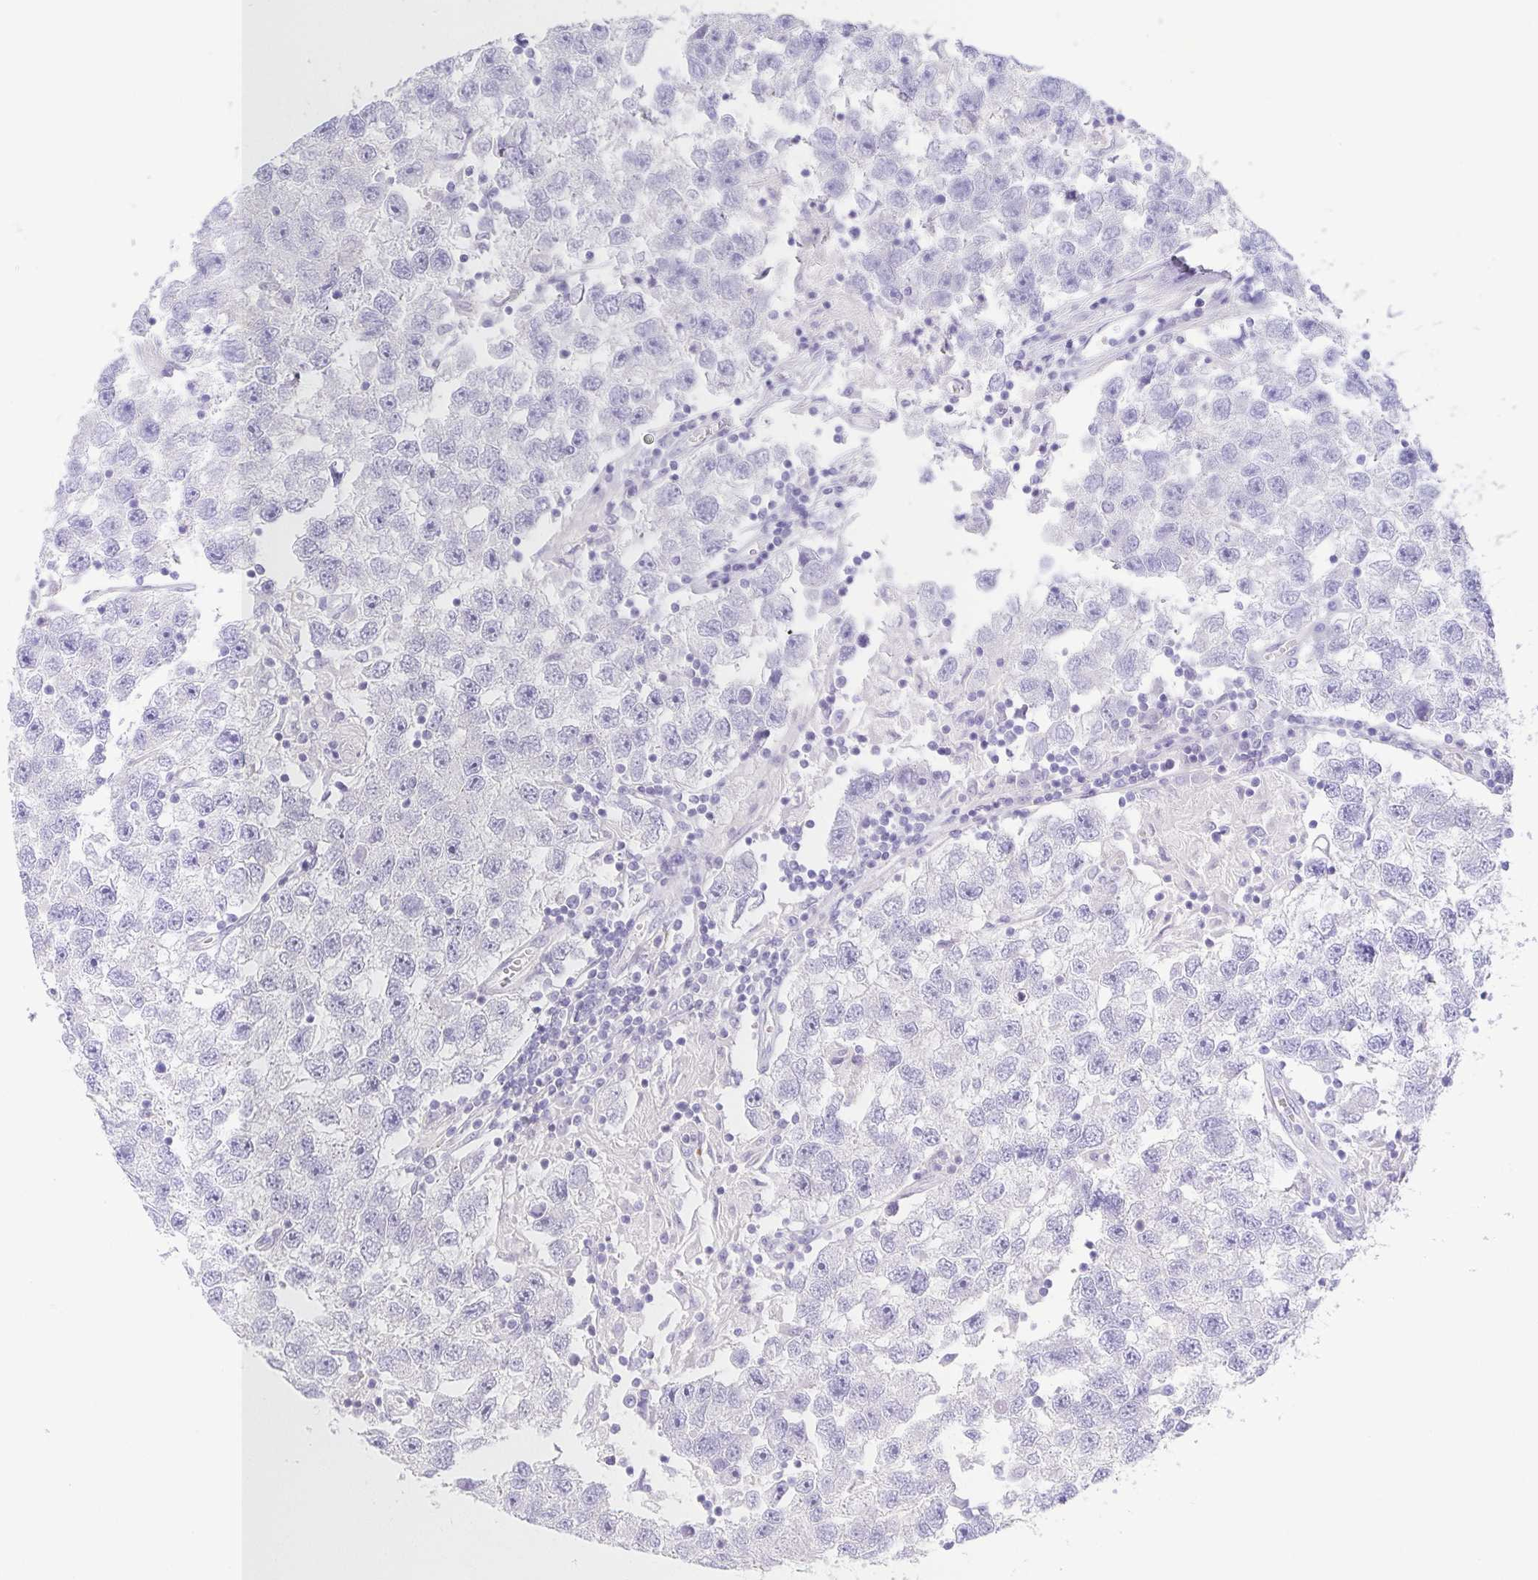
{"staining": {"intensity": "negative", "quantity": "none", "location": "none"}, "tissue": "testis cancer", "cell_type": "Tumor cells", "image_type": "cancer", "snomed": [{"axis": "morphology", "description": "Seminoma, NOS"}, {"axis": "topography", "description": "Testis"}], "caption": "Immunohistochemical staining of testis seminoma demonstrates no significant staining in tumor cells.", "gene": "PKDREJ", "patient": {"sex": "male", "age": 26}}